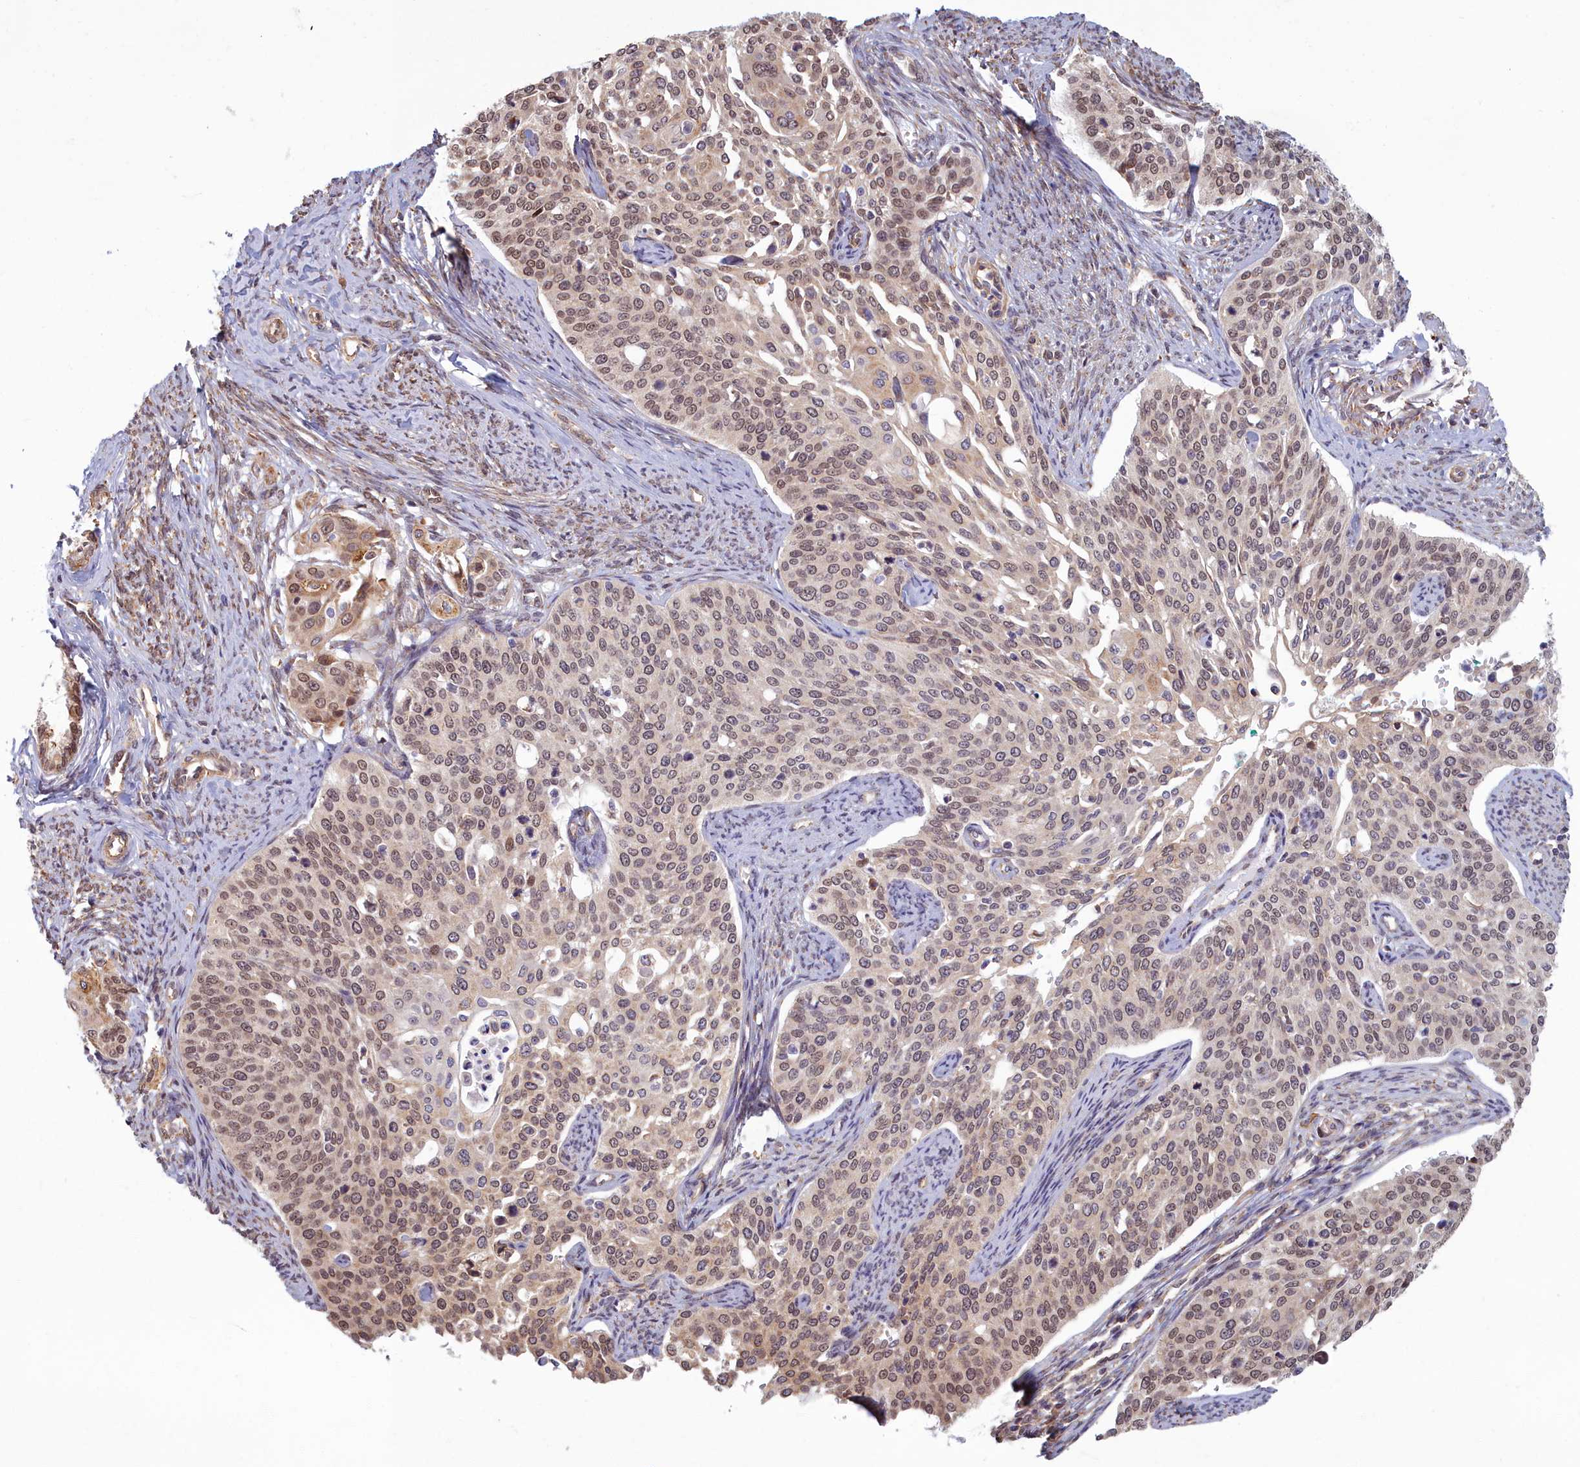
{"staining": {"intensity": "moderate", "quantity": ">75%", "location": "nuclear"}, "tissue": "cervical cancer", "cell_type": "Tumor cells", "image_type": "cancer", "snomed": [{"axis": "morphology", "description": "Squamous cell carcinoma, NOS"}, {"axis": "topography", "description": "Cervix"}], "caption": "A photomicrograph of human cervical cancer stained for a protein displays moderate nuclear brown staining in tumor cells. Using DAB (3,3'-diaminobenzidine) (brown) and hematoxylin (blue) stains, captured at high magnification using brightfield microscopy.", "gene": "MAK16", "patient": {"sex": "female", "age": 44}}